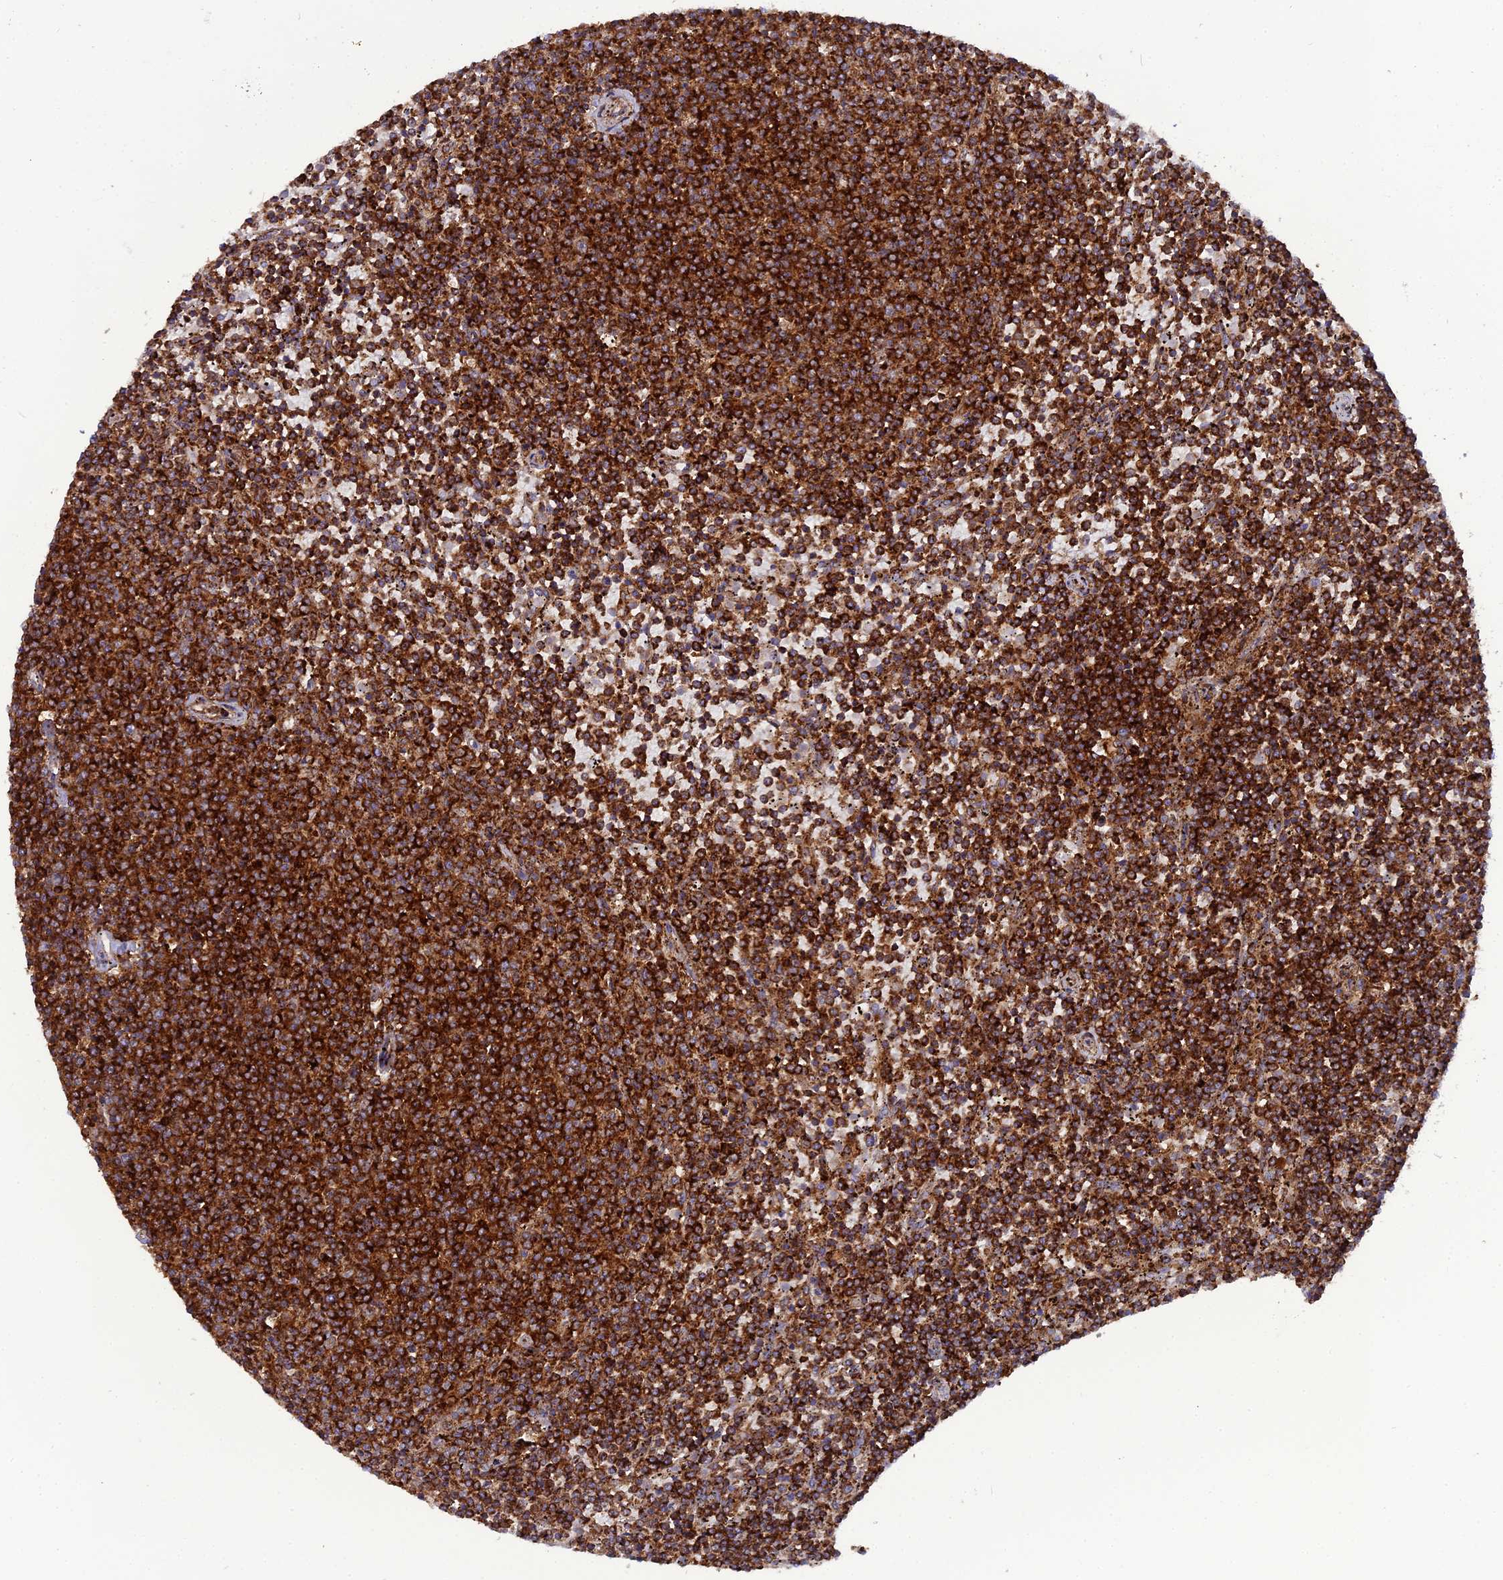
{"staining": {"intensity": "strong", "quantity": ">75%", "location": "cytoplasmic/membranous"}, "tissue": "lymphoma", "cell_type": "Tumor cells", "image_type": "cancer", "snomed": [{"axis": "morphology", "description": "Malignant lymphoma, non-Hodgkin's type, Low grade"}, {"axis": "topography", "description": "Spleen"}], "caption": "This photomicrograph reveals low-grade malignant lymphoma, non-Hodgkin's type stained with immunohistochemistry (IHC) to label a protein in brown. The cytoplasmic/membranous of tumor cells show strong positivity for the protein. Nuclei are counter-stained blue.", "gene": "LNPEP", "patient": {"sex": "female", "age": 50}}